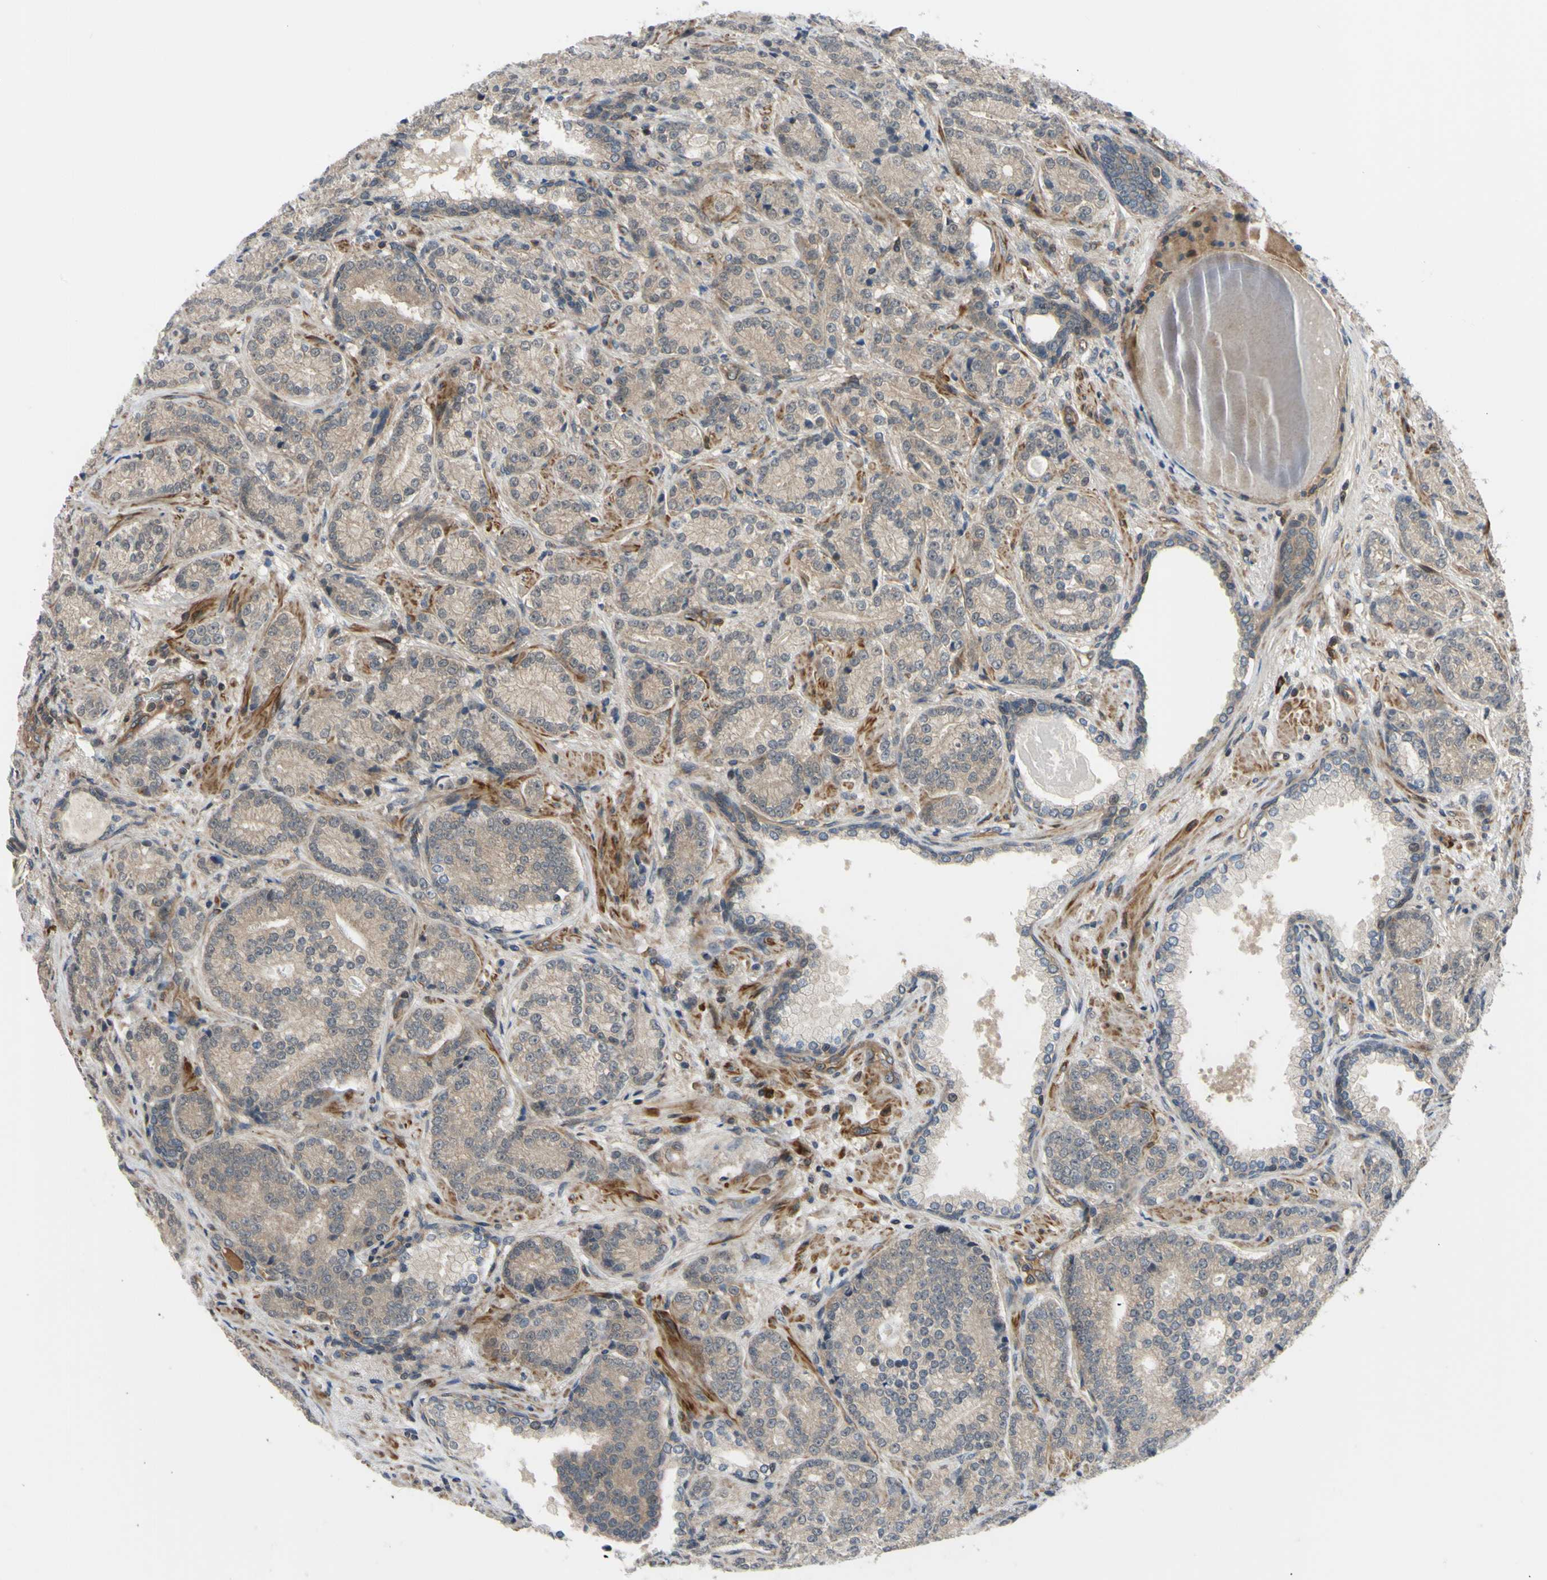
{"staining": {"intensity": "weak", "quantity": ">75%", "location": "cytoplasmic/membranous"}, "tissue": "prostate cancer", "cell_type": "Tumor cells", "image_type": "cancer", "snomed": [{"axis": "morphology", "description": "Adenocarcinoma, High grade"}, {"axis": "topography", "description": "Prostate"}], "caption": "Brown immunohistochemical staining in human high-grade adenocarcinoma (prostate) shows weak cytoplasmic/membranous positivity in approximately >75% of tumor cells. The staining was performed using DAB (3,3'-diaminobenzidine), with brown indicating positive protein expression. Nuclei are stained blue with hematoxylin.", "gene": "COMMD9", "patient": {"sex": "male", "age": 61}}